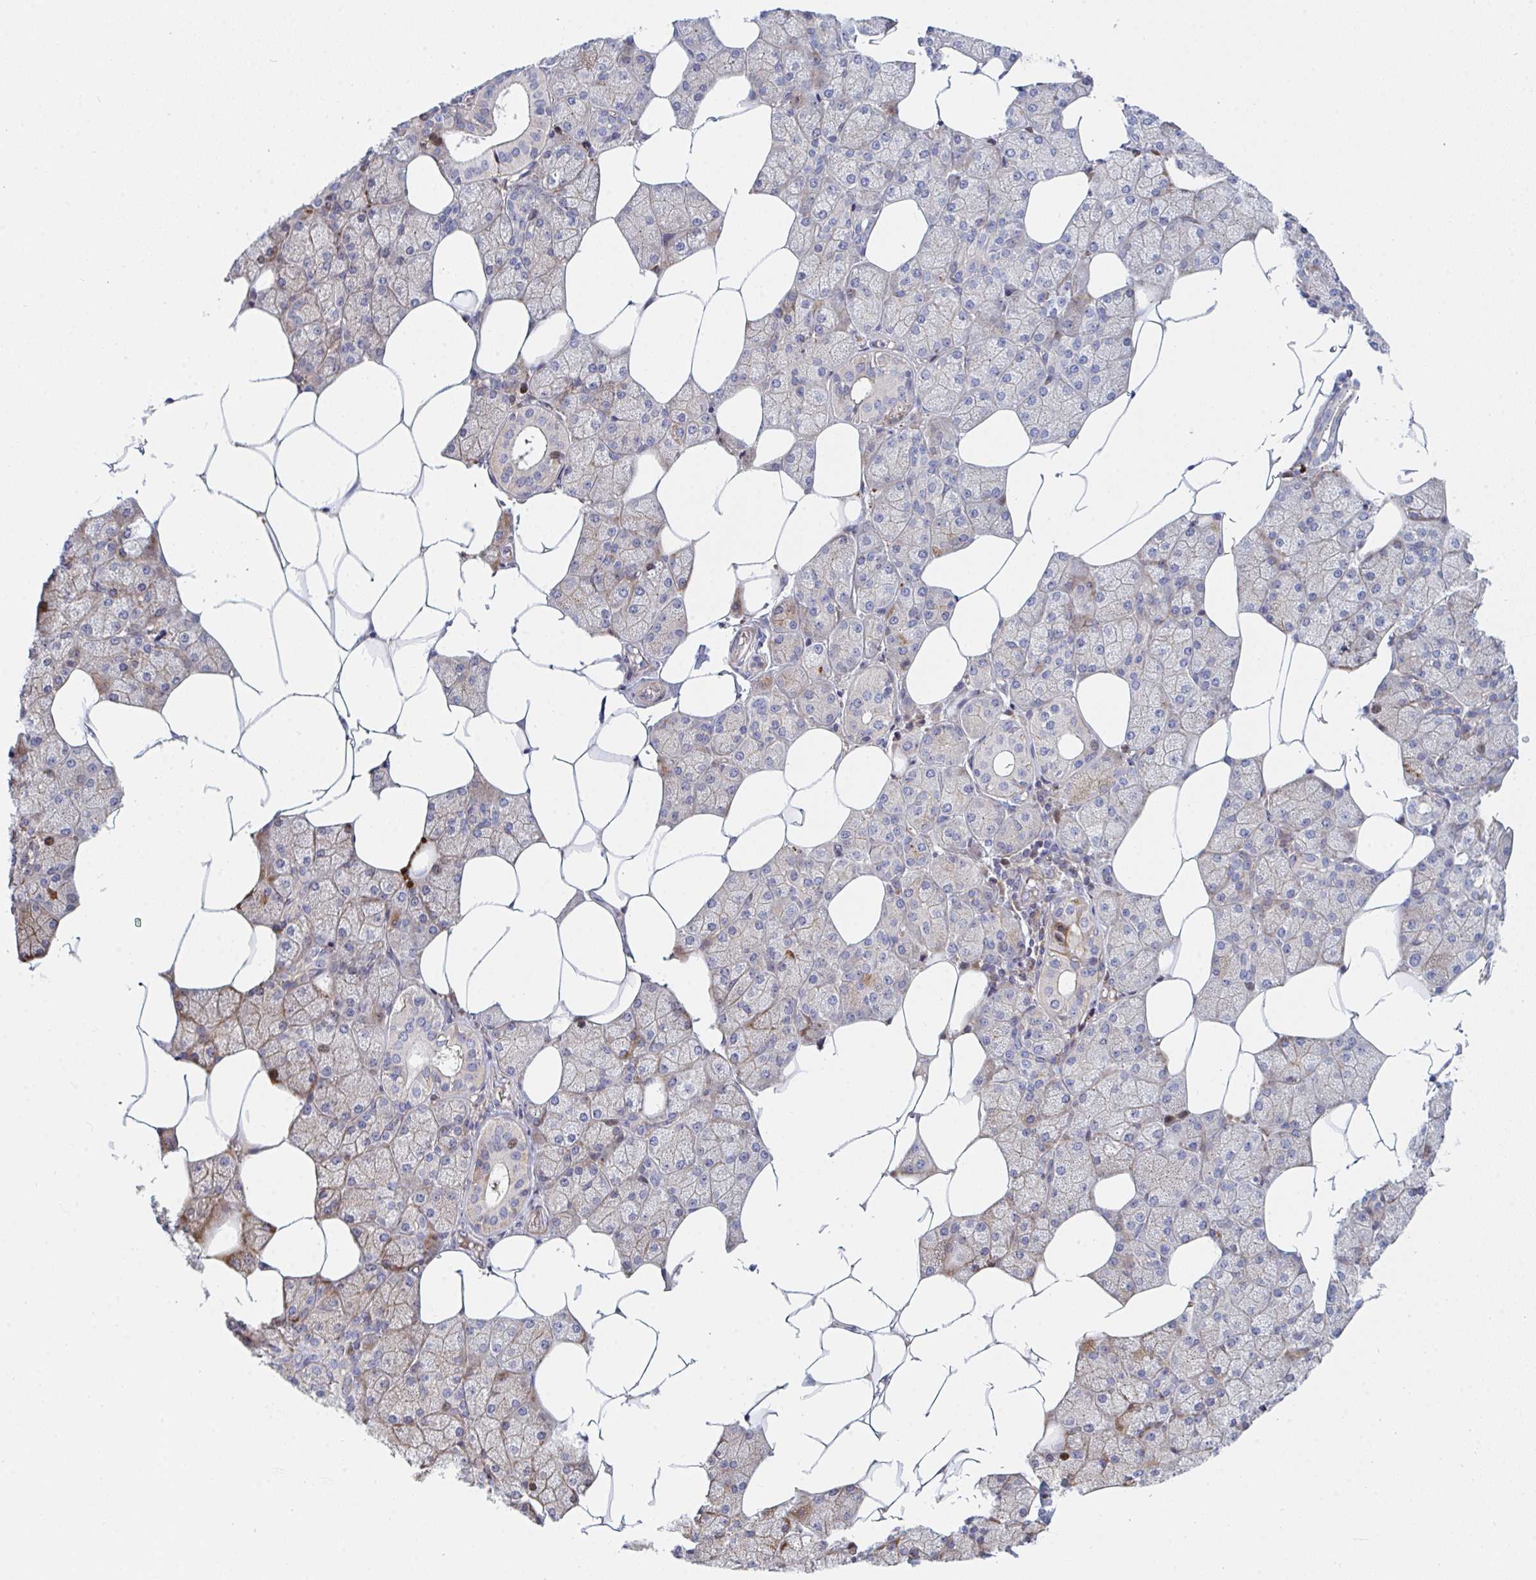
{"staining": {"intensity": "strong", "quantity": "25%-75%", "location": "cytoplasmic/membranous,nuclear"}, "tissue": "salivary gland", "cell_type": "Glandular cells", "image_type": "normal", "snomed": [{"axis": "morphology", "description": "Normal tissue, NOS"}, {"axis": "topography", "description": "Salivary gland"}], "caption": "Brown immunohistochemical staining in normal human salivary gland shows strong cytoplasmic/membranous,nuclear expression in approximately 25%-75% of glandular cells. (Brightfield microscopy of DAB IHC at high magnification).", "gene": "TNFSF4", "patient": {"sex": "female", "age": 43}}